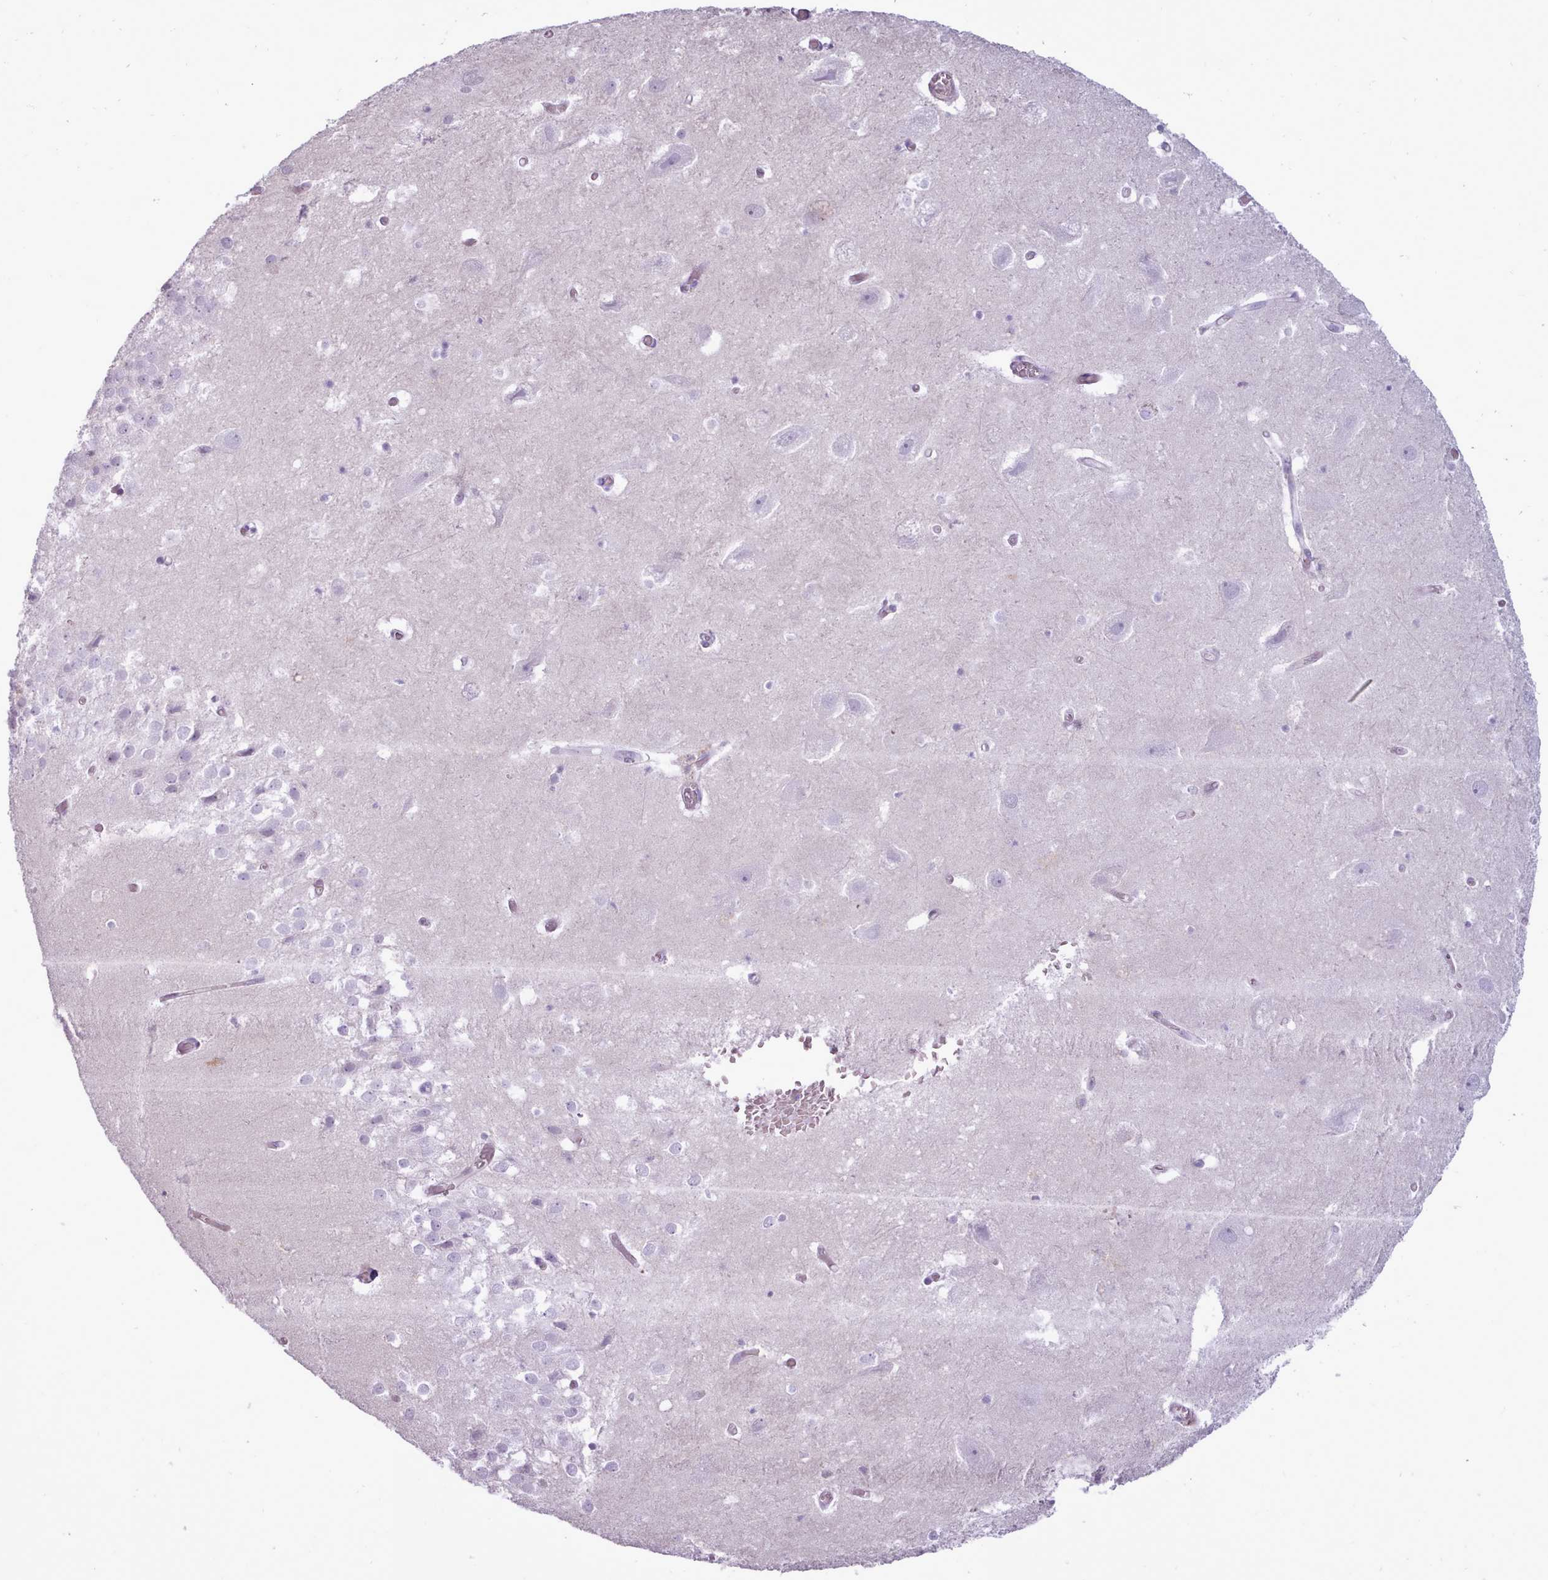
{"staining": {"intensity": "negative", "quantity": "none", "location": "none"}, "tissue": "hippocampus", "cell_type": "Glial cells", "image_type": "normal", "snomed": [{"axis": "morphology", "description": "Normal tissue, NOS"}, {"axis": "topography", "description": "Hippocampus"}], "caption": "DAB immunohistochemical staining of unremarkable hippocampus demonstrates no significant positivity in glial cells.", "gene": "ATRAID", "patient": {"sex": "female", "age": 52}}